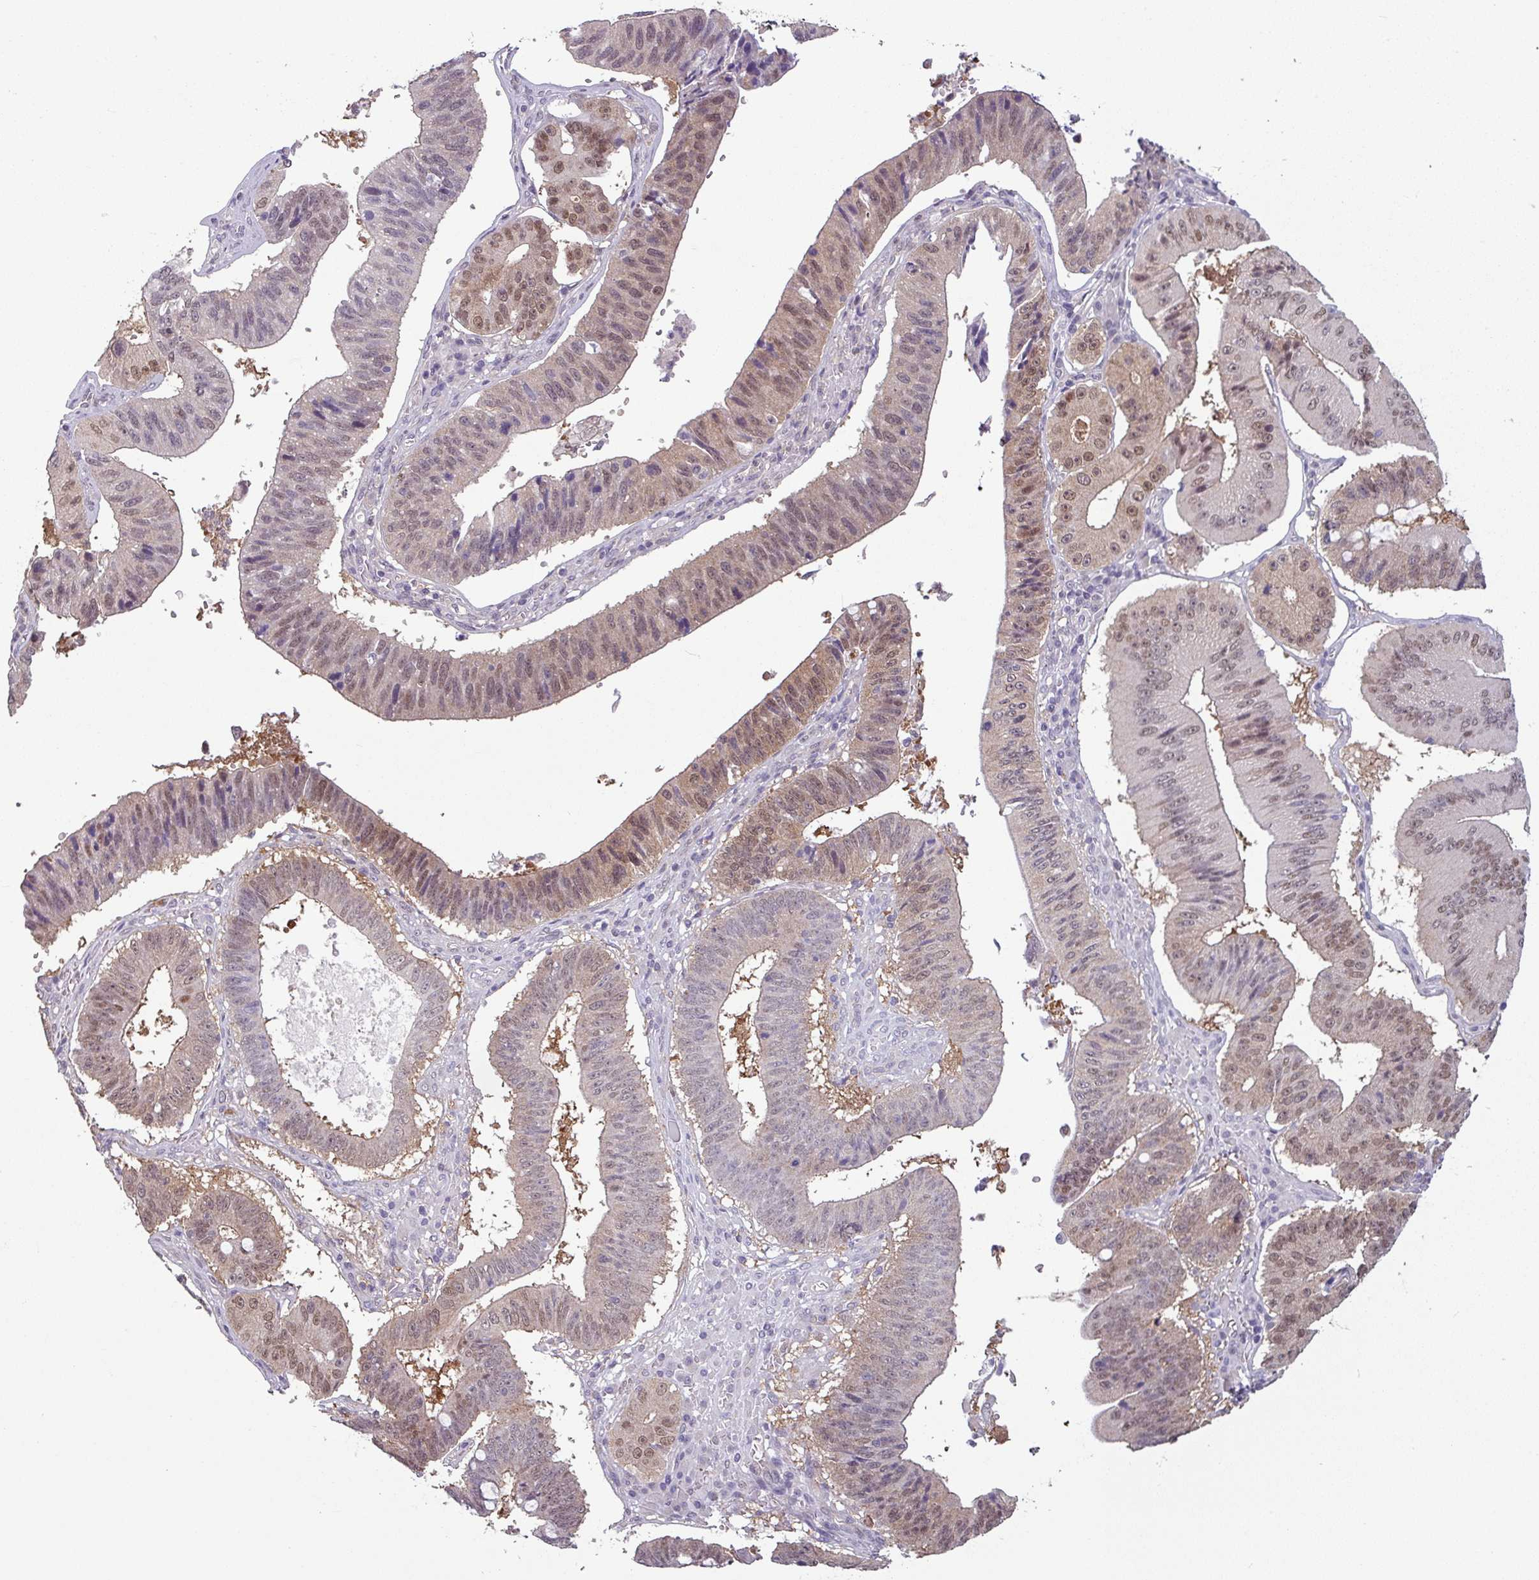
{"staining": {"intensity": "moderate", "quantity": ">75%", "location": "nuclear"}, "tissue": "stomach cancer", "cell_type": "Tumor cells", "image_type": "cancer", "snomed": [{"axis": "morphology", "description": "Adenocarcinoma, NOS"}, {"axis": "topography", "description": "Stomach"}], "caption": "High-power microscopy captured an IHC histopathology image of stomach cancer (adenocarcinoma), revealing moderate nuclear expression in approximately >75% of tumor cells.", "gene": "TTLL12", "patient": {"sex": "male", "age": 59}}